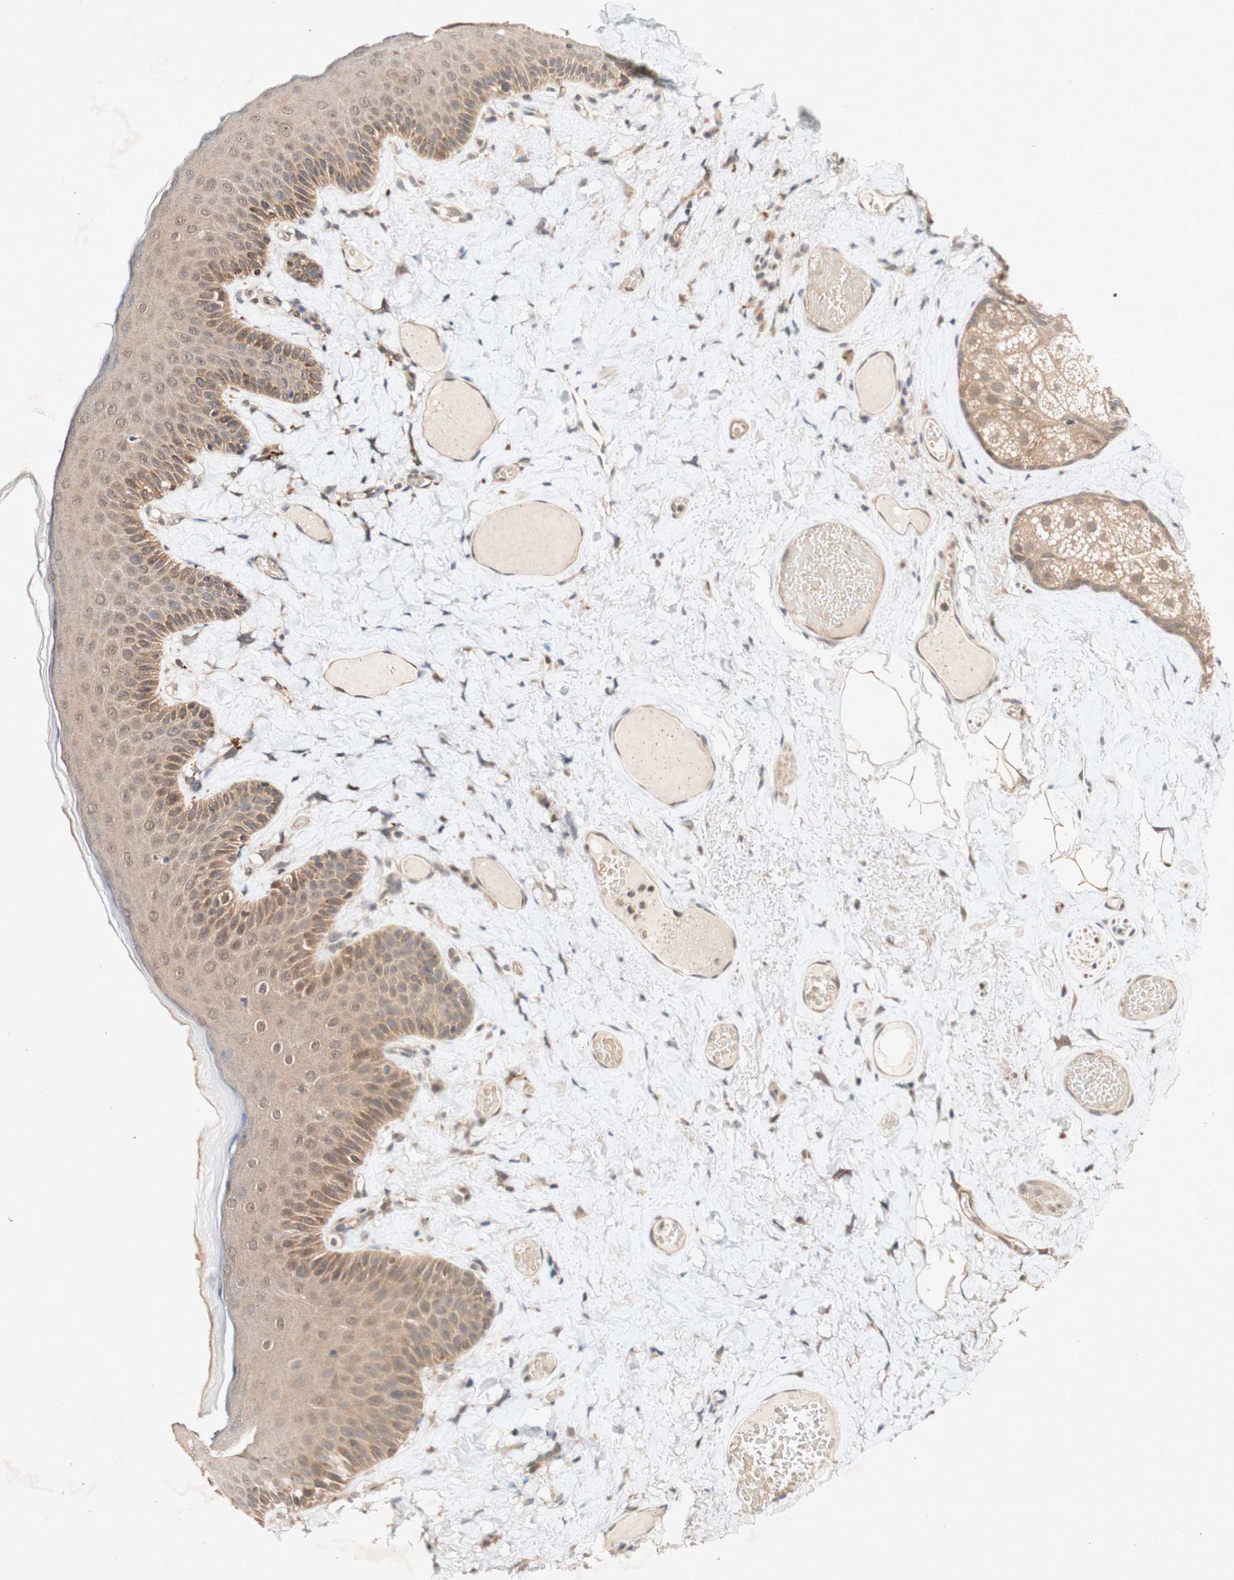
{"staining": {"intensity": "moderate", "quantity": ">75%", "location": "cytoplasmic/membranous,nuclear"}, "tissue": "skin", "cell_type": "Epidermal cells", "image_type": "normal", "snomed": [{"axis": "morphology", "description": "Normal tissue, NOS"}, {"axis": "topography", "description": "Anal"}], "caption": "This is a micrograph of immunohistochemistry staining of unremarkable skin, which shows moderate staining in the cytoplasmic/membranous,nuclear of epidermal cells.", "gene": "PIN1", "patient": {"sex": "male", "age": 69}}